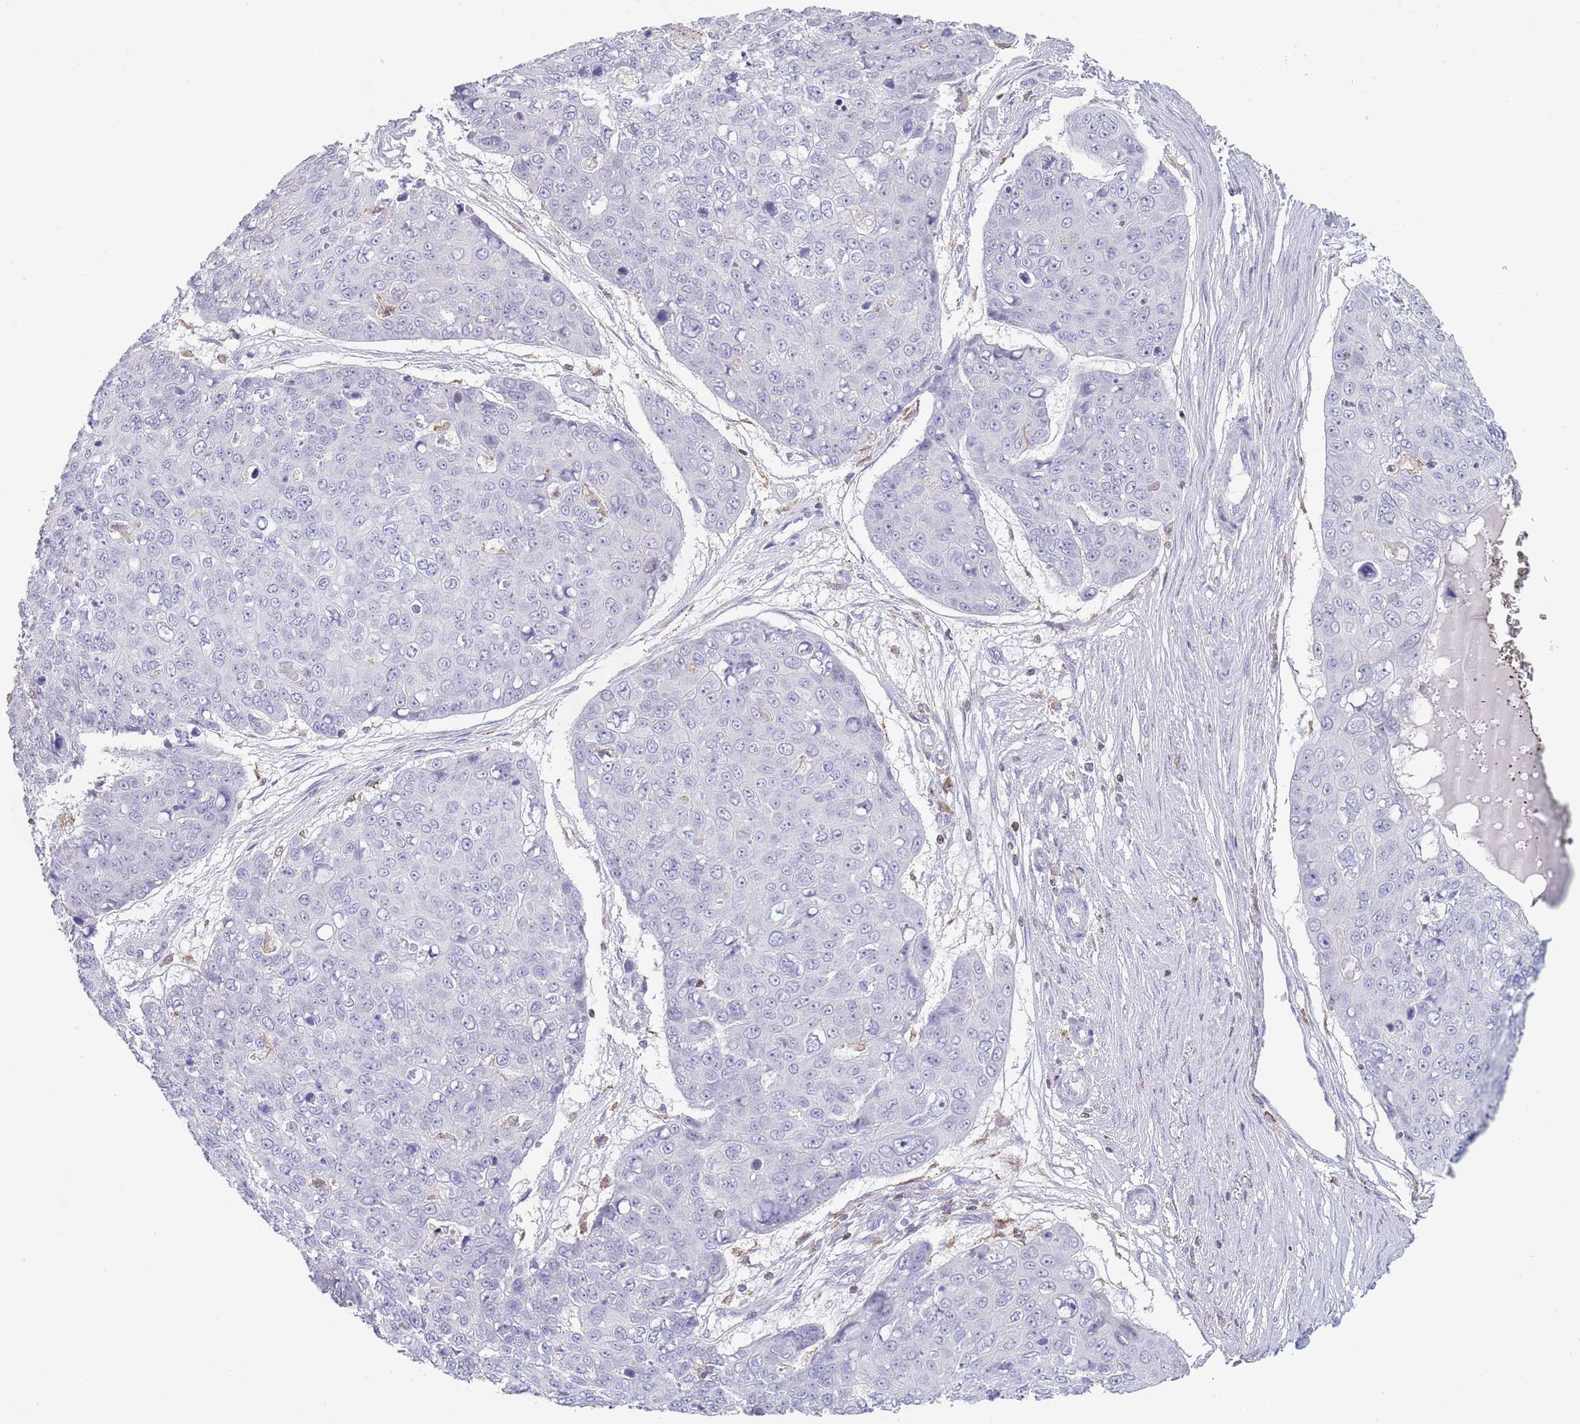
{"staining": {"intensity": "negative", "quantity": "none", "location": "none"}, "tissue": "skin cancer", "cell_type": "Tumor cells", "image_type": "cancer", "snomed": [{"axis": "morphology", "description": "Squamous cell carcinoma, NOS"}, {"axis": "topography", "description": "Skin"}], "caption": "An image of human skin cancer is negative for staining in tumor cells. Brightfield microscopy of immunohistochemistry (IHC) stained with DAB (3,3'-diaminobenzidine) (brown) and hematoxylin (blue), captured at high magnification.", "gene": "LPXN", "patient": {"sex": "male", "age": 71}}